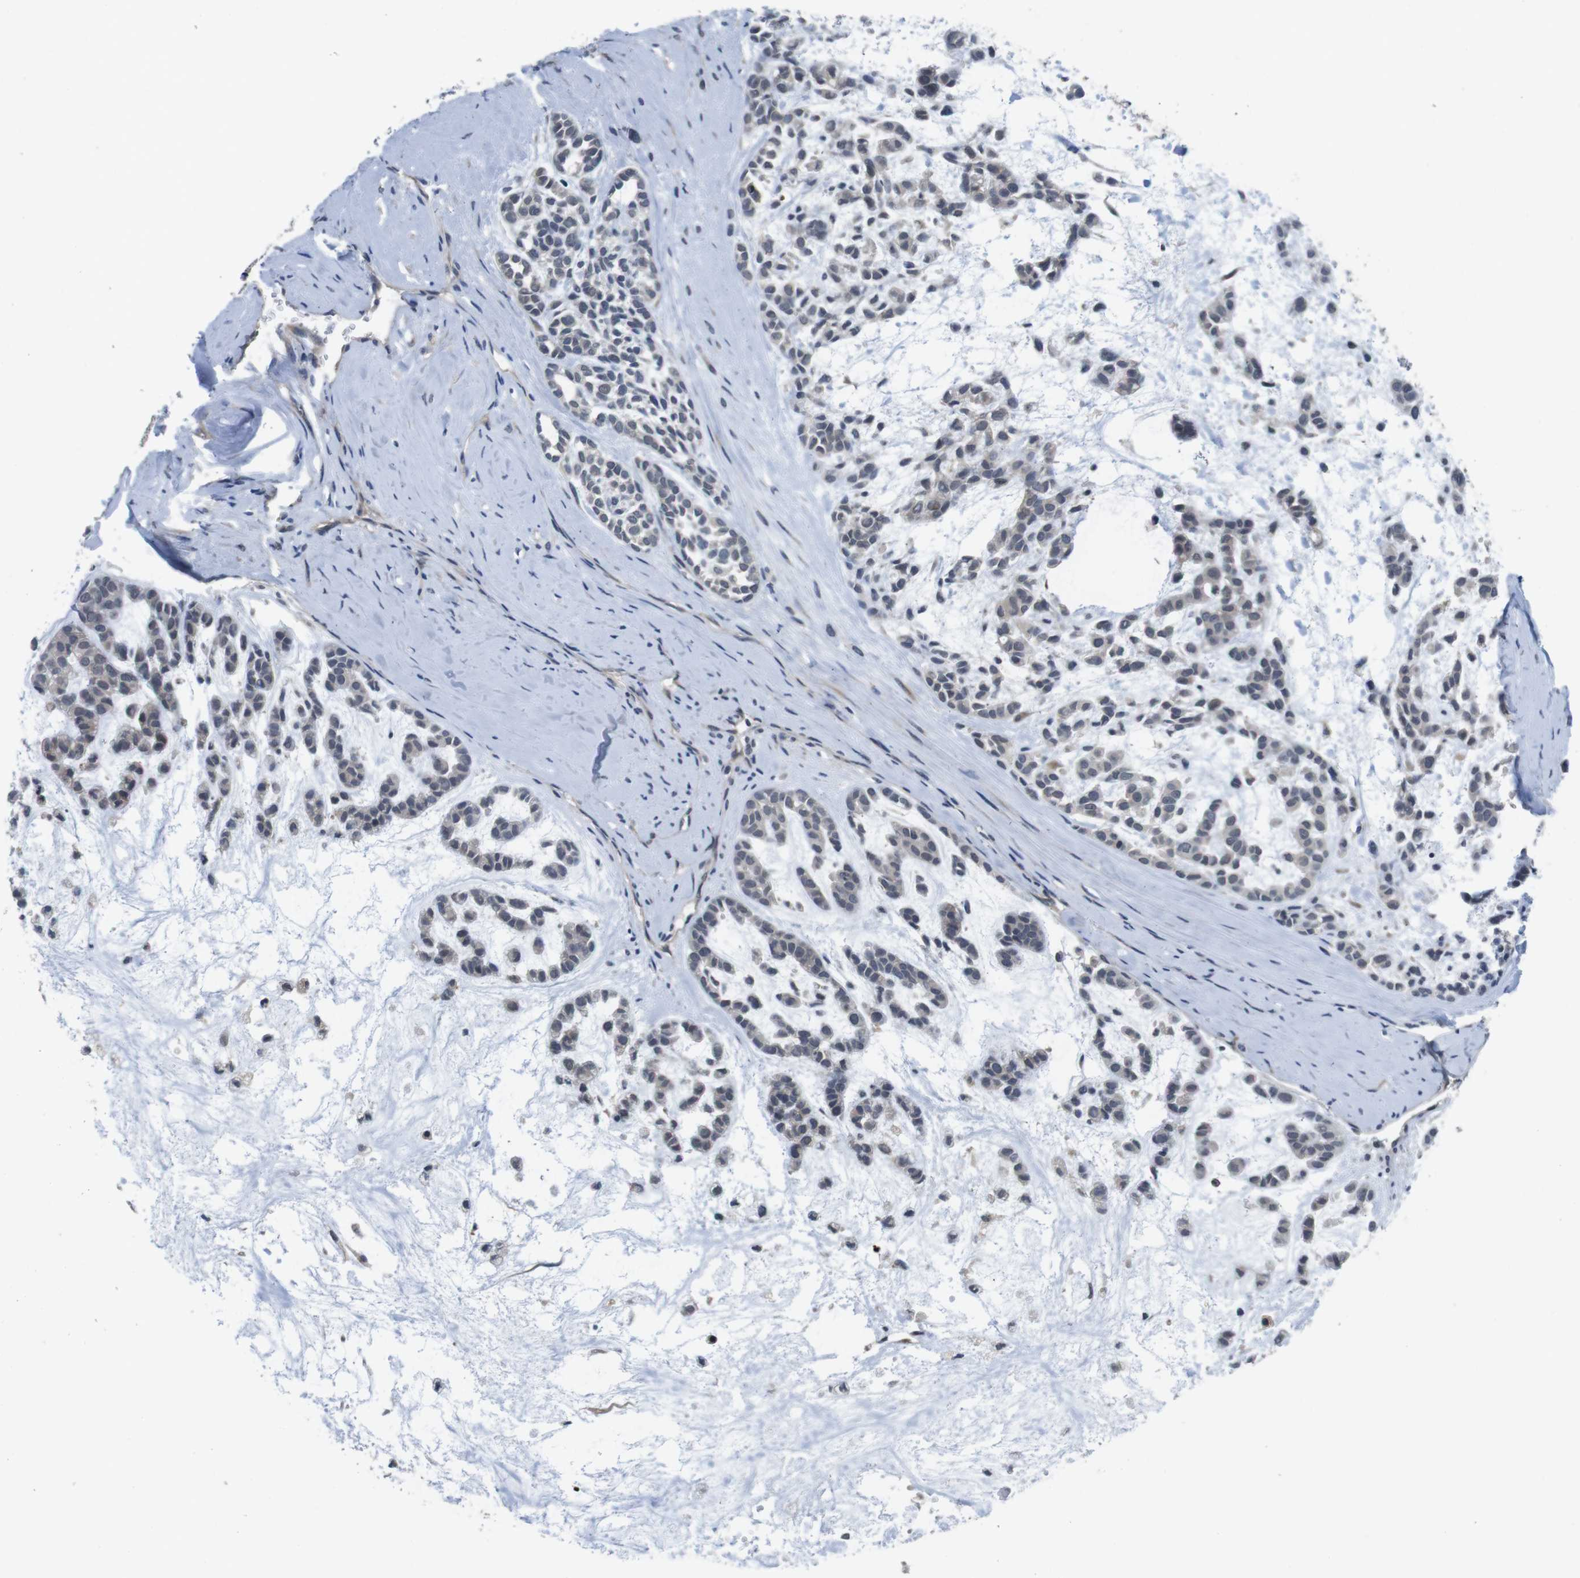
{"staining": {"intensity": "negative", "quantity": "none", "location": "none"}, "tissue": "head and neck cancer", "cell_type": "Tumor cells", "image_type": "cancer", "snomed": [{"axis": "morphology", "description": "Adenocarcinoma, NOS"}, {"axis": "morphology", "description": "Adenoma, NOS"}, {"axis": "topography", "description": "Head-Neck"}], "caption": "The immunohistochemistry (IHC) histopathology image has no significant staining in tumor cells of head and neck cancer (adenoma) tissue. The staining was performed using DAB to visualize the protein expression in brown, while the nuclei were stained in blue with hematoxylin (Magnification: 20x).", "gene": "FADD", "patient": {"sex": "female", "age": 55}}